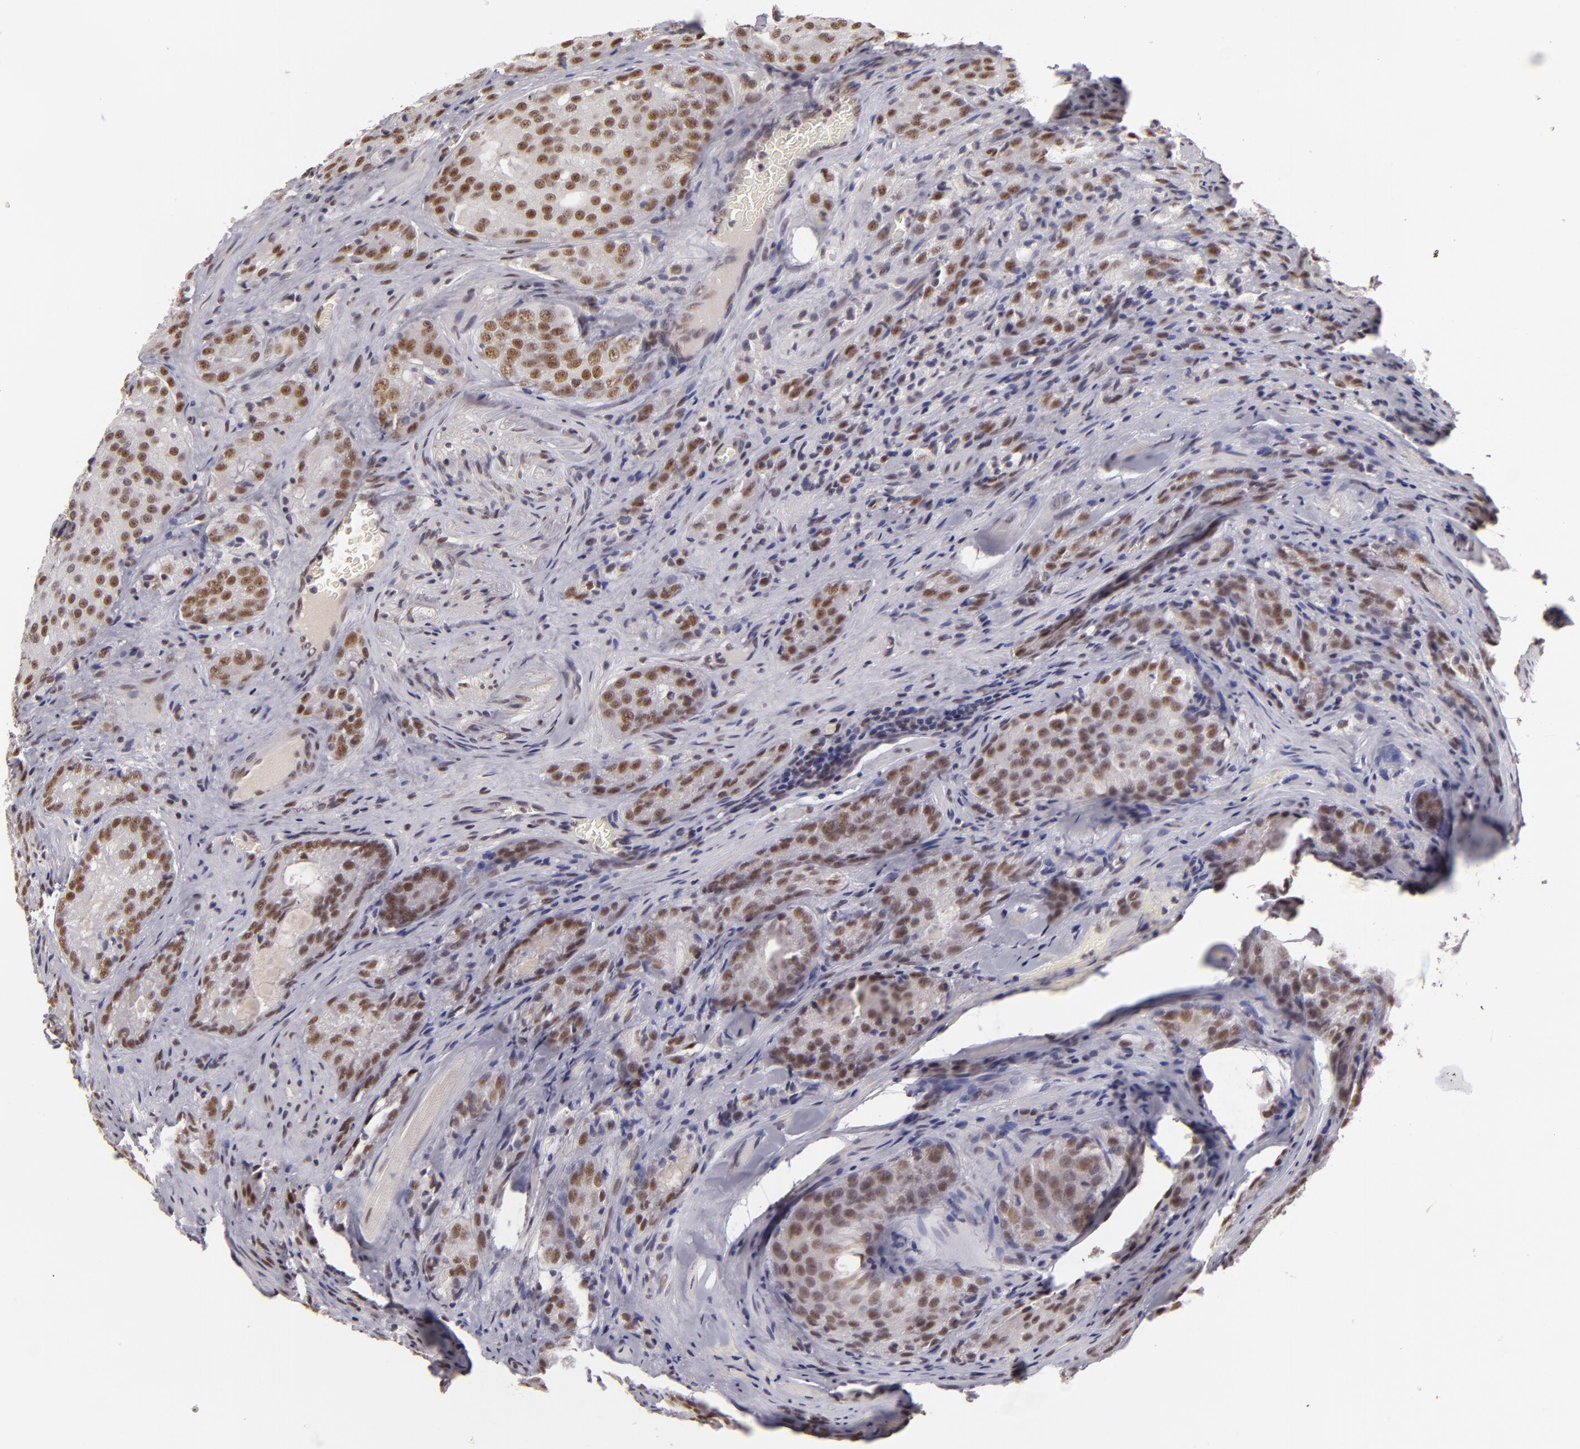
{"staining": {"intensity": "moderate", "quantity": "25%-75%", "location": "nuclear"}, "tissue": "prostate cancer", "cell_type": "Tumor cells", "image_type": "cancer", "snomed": [{"axis": "morphology", "description": "Adenocarcinoma, Medium grade"}, {"axis": "topography", "description": "Prostate"}], "caption": "This is a micrograph of immunohistochemistry staining of prostate cancer (adenocarcinoma (medium-grade)), which shows moderate expression in the nuclear of tumor cells.", "gene": "INTS6", "patient": {"sex": "male", "age": 60}}